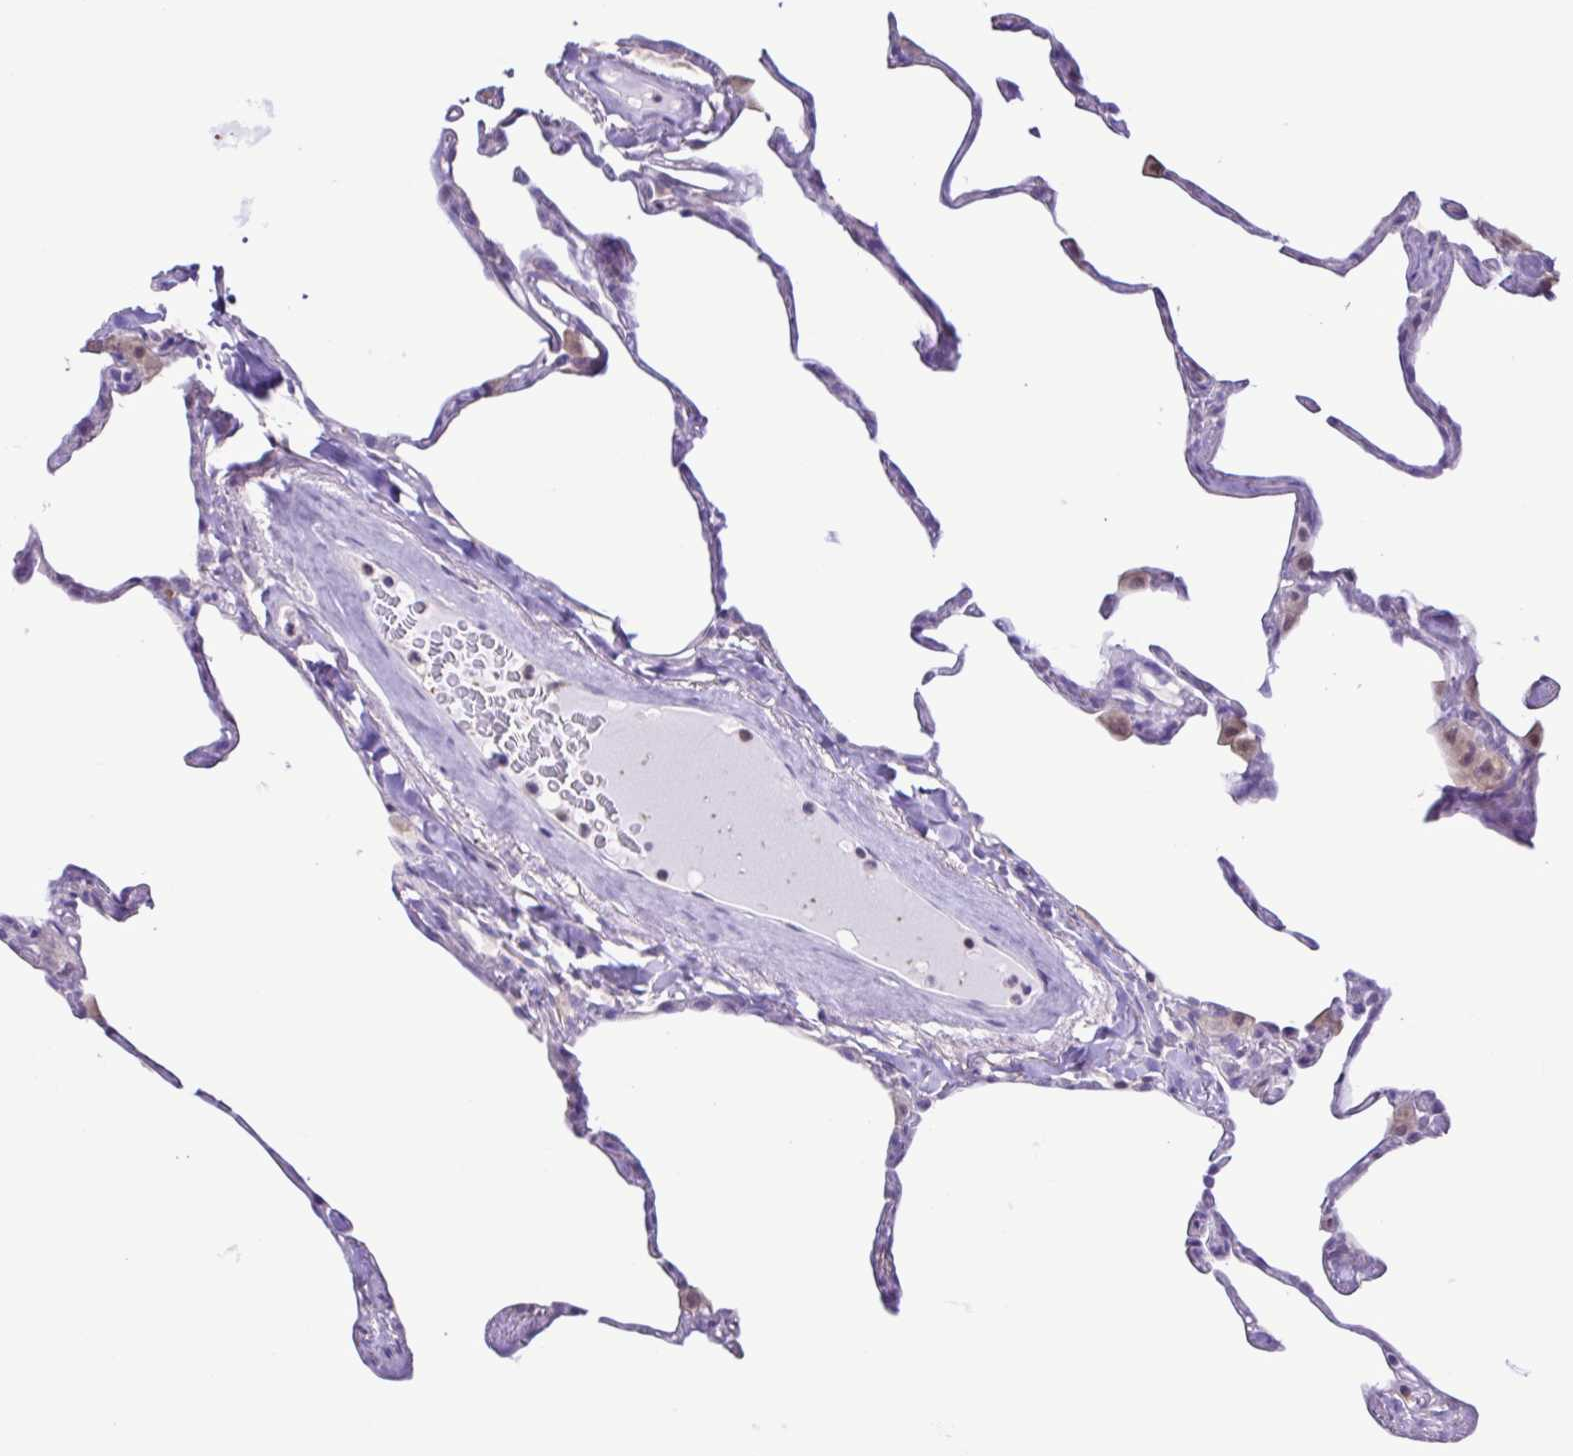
{"staining": {"intensity": "negative", "quantity": "none", "location": "none"}, "tissue": "lung", "cell_type": "Alveolar cells", "image_type": "normal", "snomed": [{"axis": "morphology", "description": "Normal tissue, NOS"}, {"axis": "topography", "description": "Lung"}], "caption": "DAB (3,3'-diaminobenzidine) immunohistochemical staining of normal lung shows no significant positivity in alveolar cells.", "gene": "CYP17A1", "patient": {"sex": "male", "age": 65}}